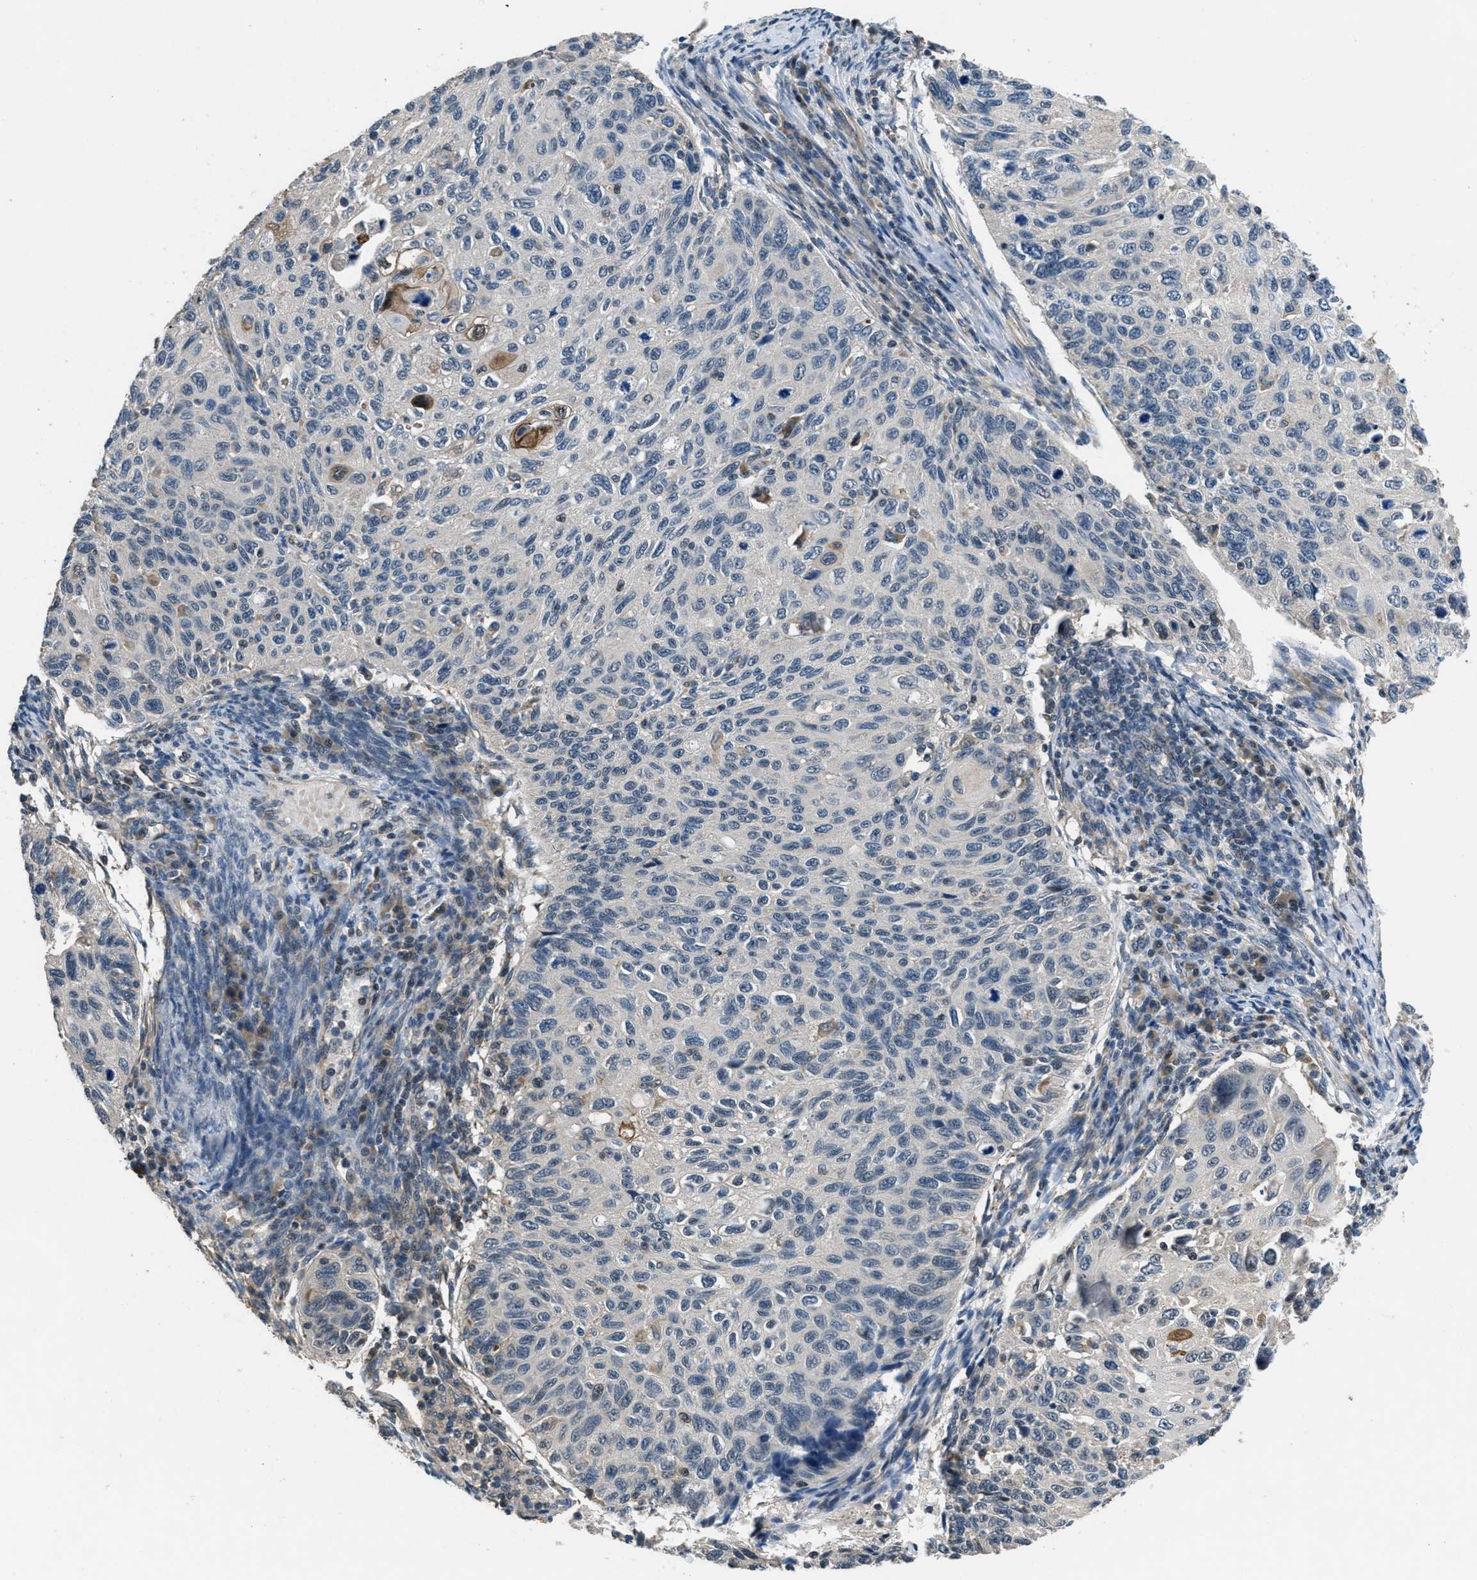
{"staining": {"intensity": "negative", "quantity": "none", "location": "none"}, "tissue": "cervical cancer", "cell_type": "Tumor cells", "image_type": "cancer", "snomed": [{"axis": "morphology", "description": "Squamous cell carcinoma, NOS"}, {"axis": "topography", "description": "Cervix"}], "caption": "High power microscopy histopathology image of an IHC histopathology image of cervical cancer, revealing no significant staining in tumor cells.", "gene": "NAT1", "patient": {"sex": "female", "age": 70}}